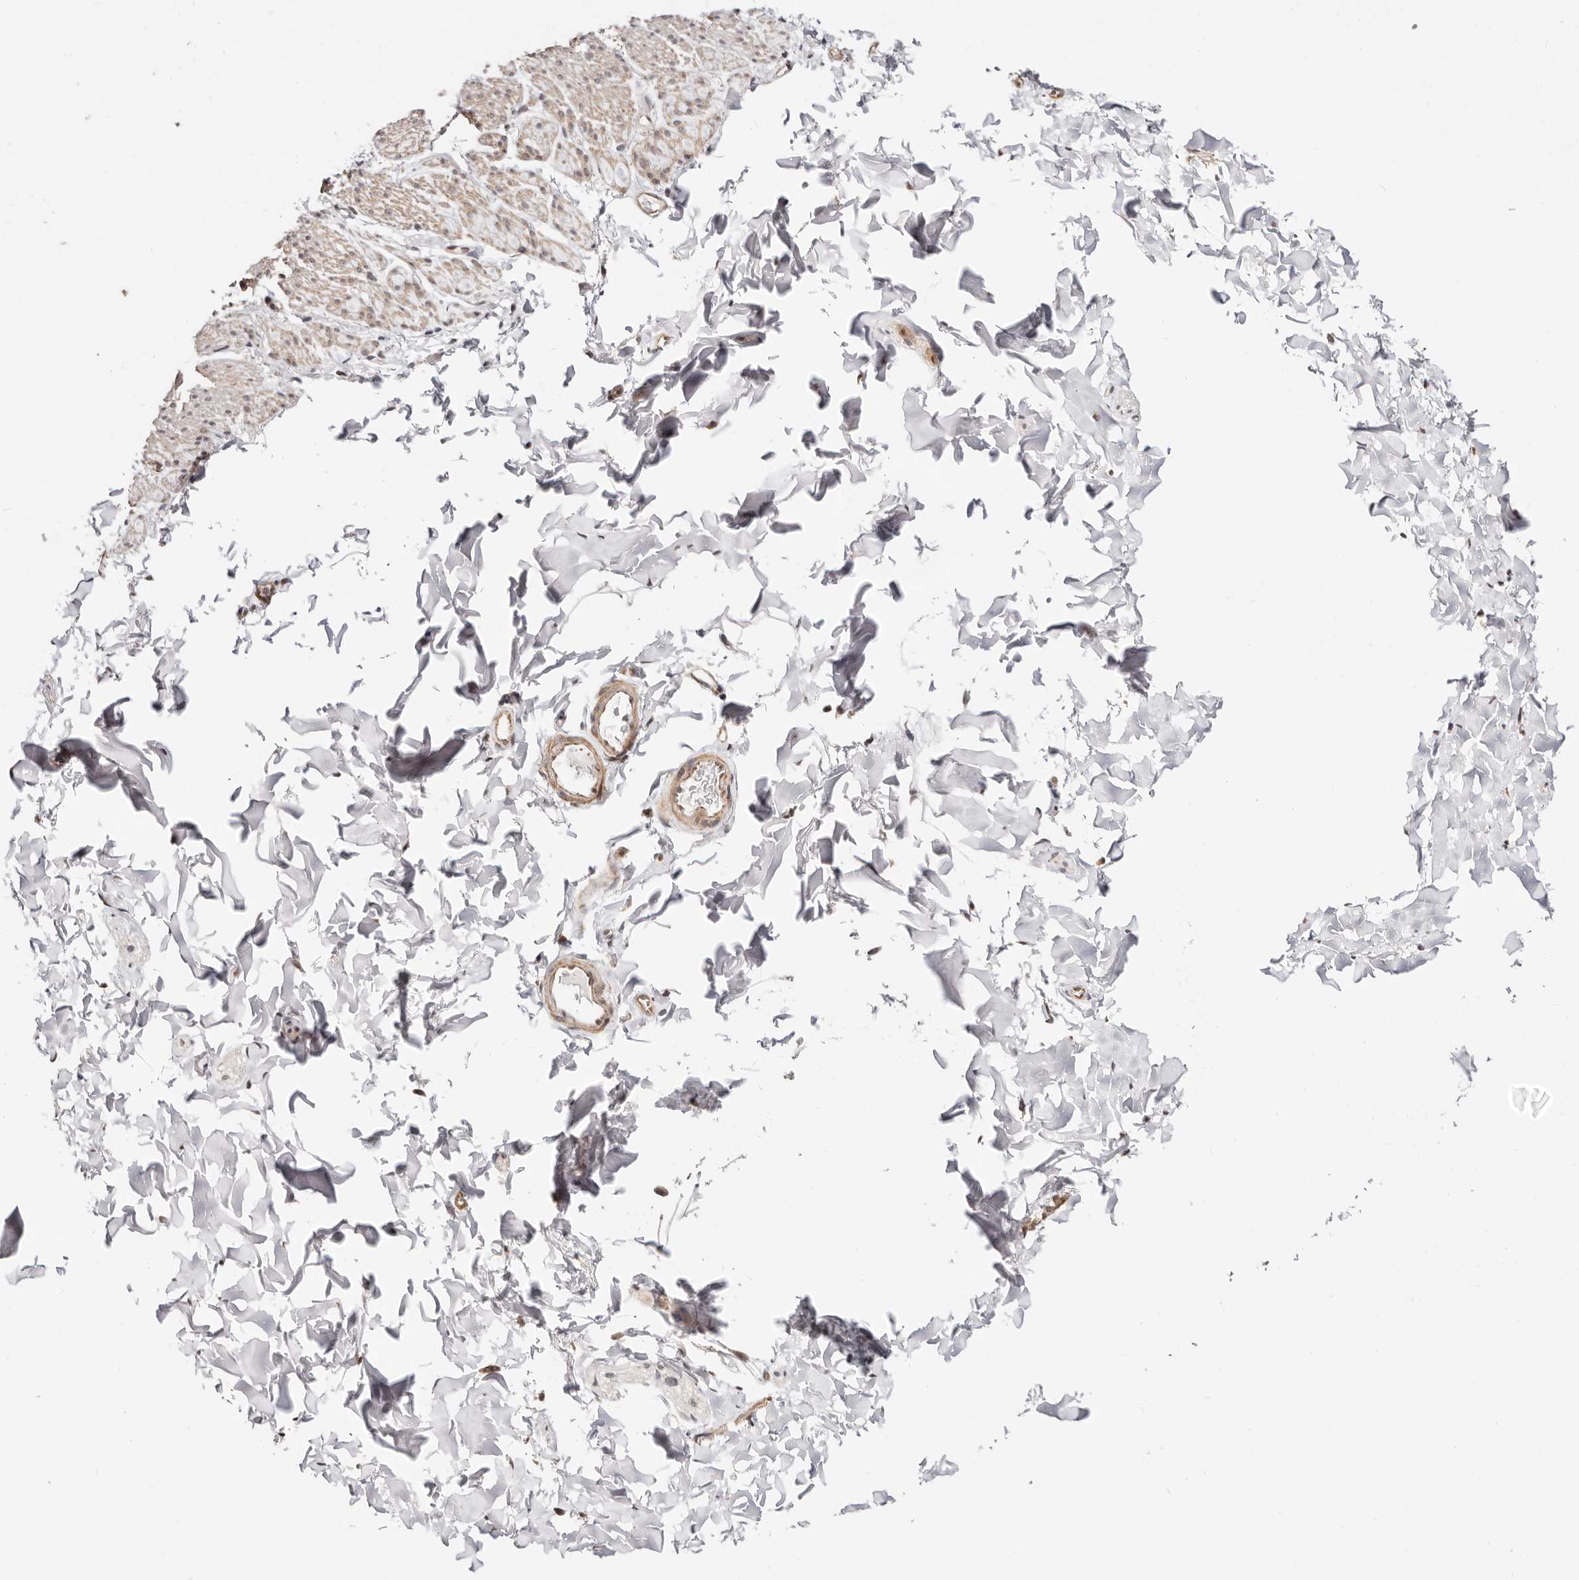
{"staining": {"intensity": "weak", "quantity": "<25%", "location": "cytoplasmic/membranous"}, "tissue": "smooth muscle", "cell_type": "Smooth muscle cells", "image_type": "normal", "snomed": [{"axis": "morphology", "description": "Normal tissue, NOS"}, {"axis": "topography", "description": "Colon"}, {"axis": "topography", "description": "Peripheral nerve tissue"}], "caption": "Immunohistochemical staining of benign human smooth muscle reveals no significant positivity in smooth muscle cells. (IHC, brightfield microscopy, high magnification).", "gene": "CTNNBL1", "patient": {"sex": "female", "age": 61}}